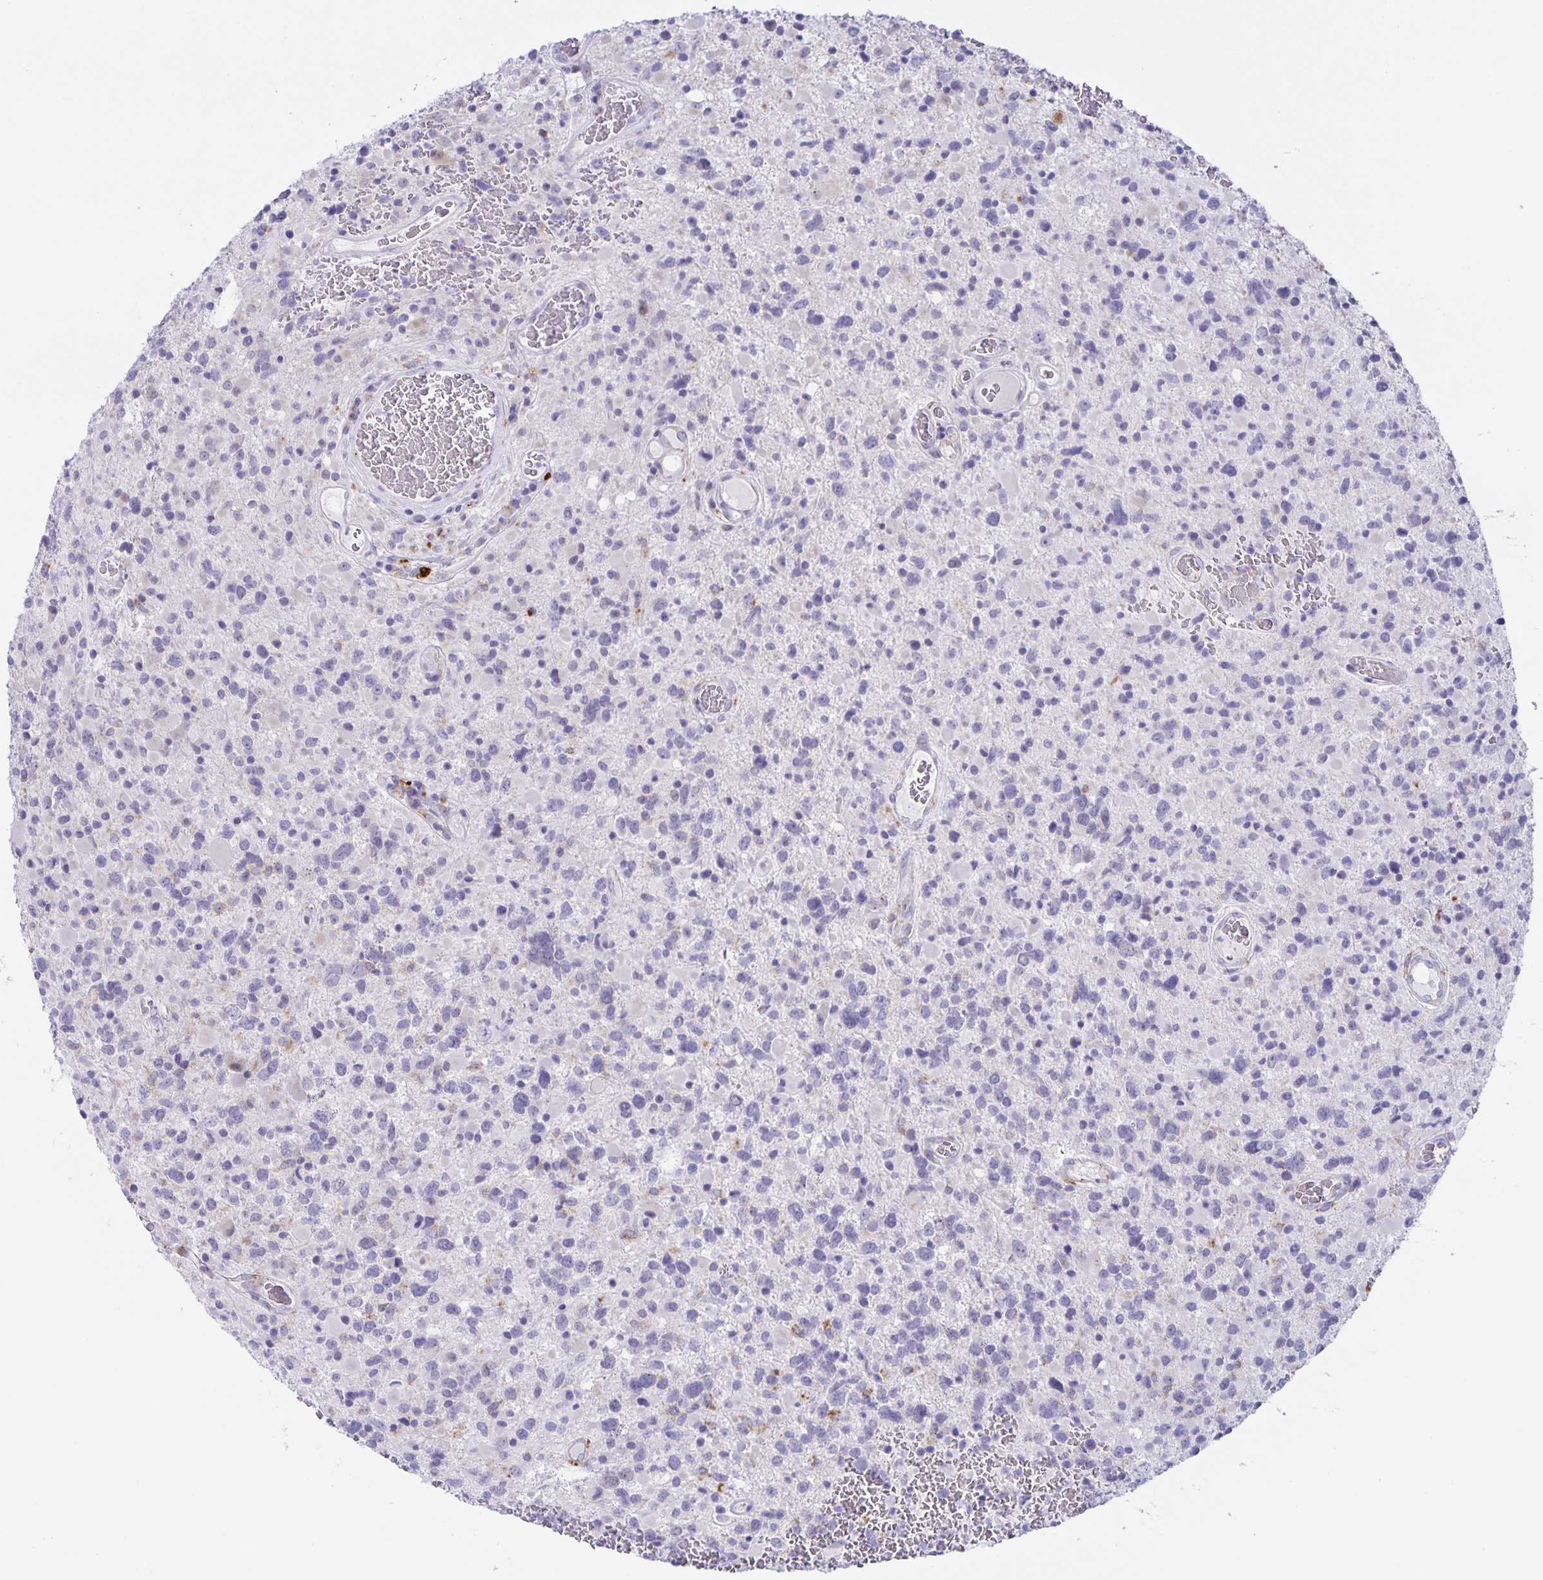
{"staining": {"intensity": "negative", "quantity": "none", "location": "none"}, "tissue": "glioma", "cell_type": "Tumor cells", "image_type": "cancer", "snomed": [{"axis": "morphology", "description": "Glioma, malignant, High grade"}, {"axis": "topography", "description": "Brain"}], "caption": "Image shows no significant protein expression in tumor cells of glioma. Brightfield microscopy of immunohistochemistry (IHC) stained with DAB (3,3'-diaminobenzidine) (brown) and hematoxylin (blue), captured at high magnification.", "gene": "LIPA", "patient": {"sex": "female", "age": 40}}